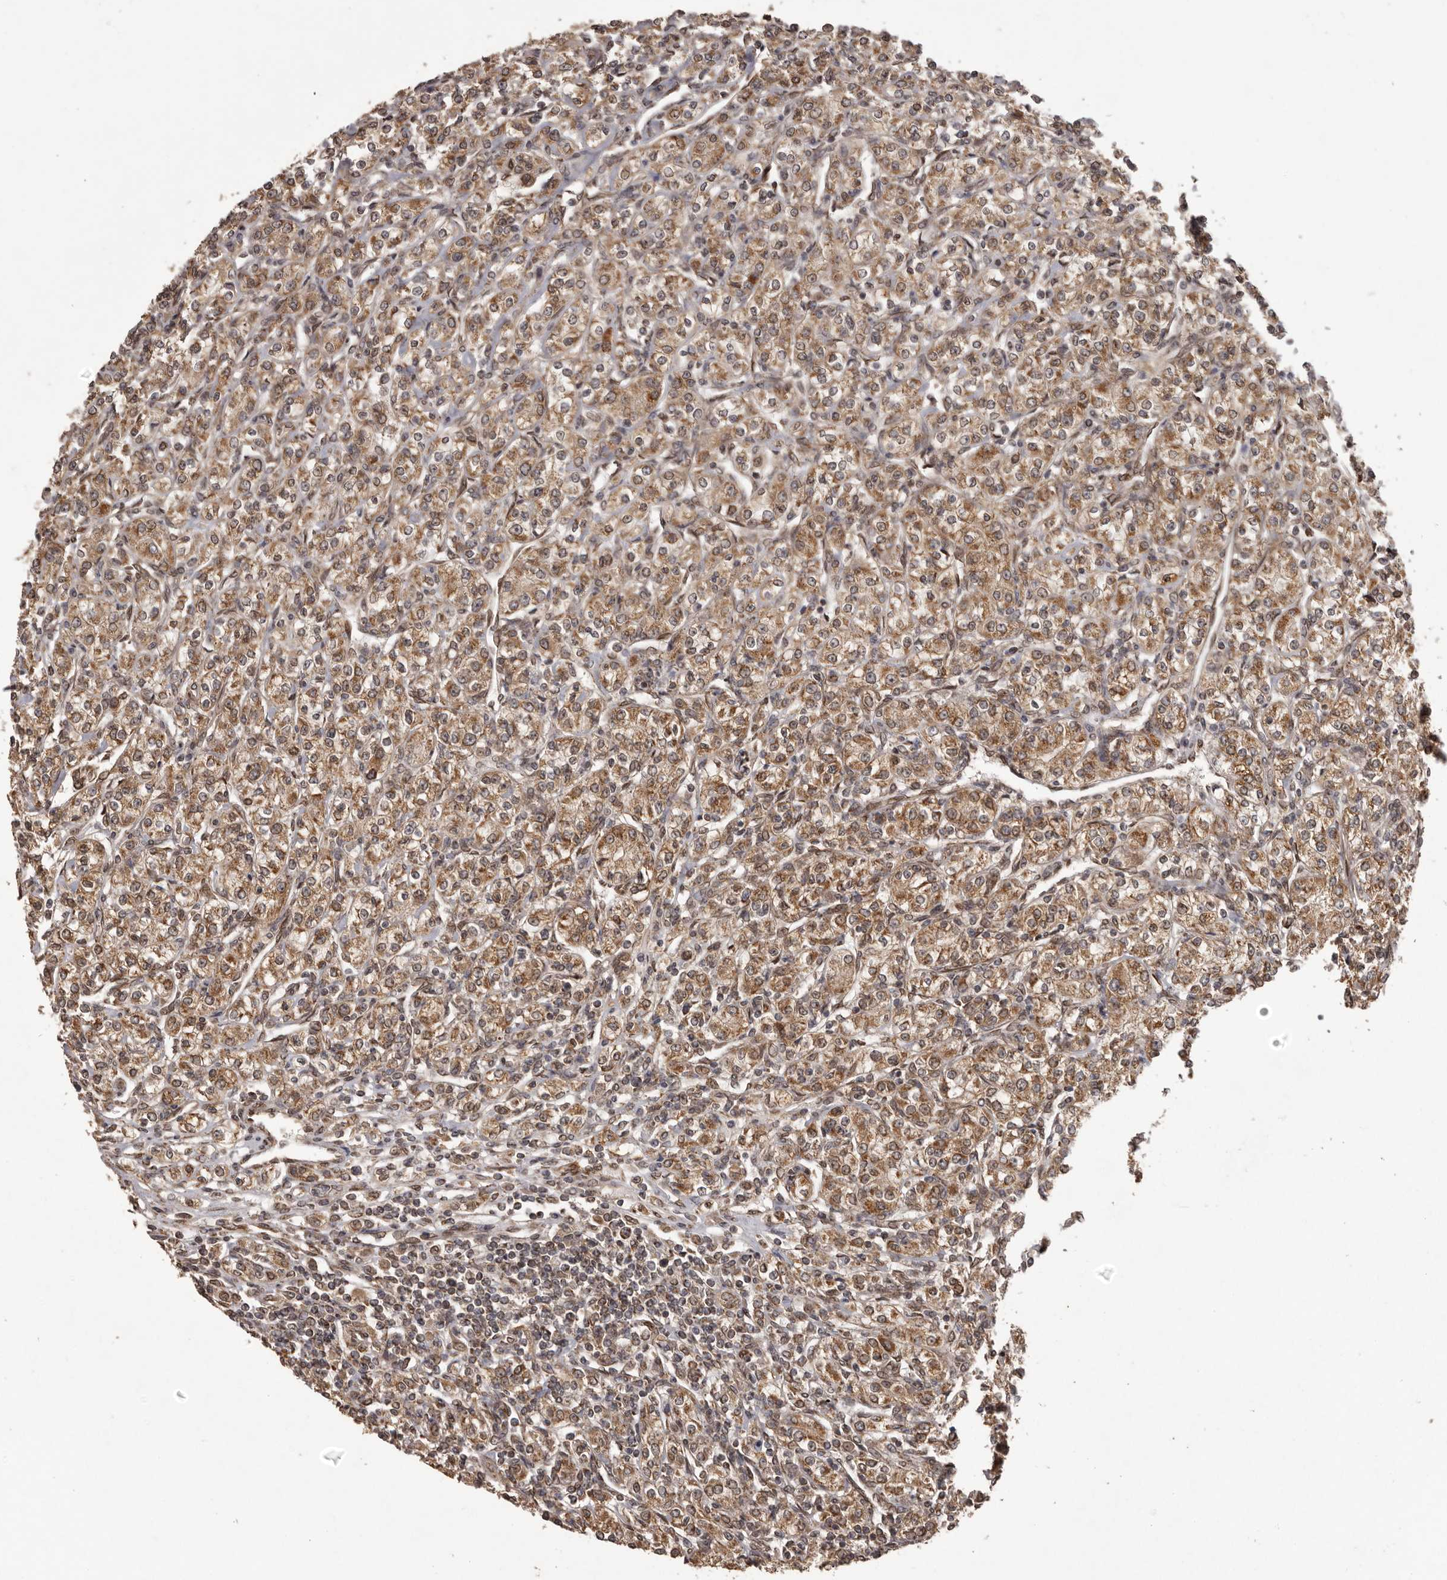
{"staining": {"intensity": "moderate", "quantity": ">75%", "location": "cytoplasmic/membranous"}, "tissue": "renal cancer", "cell_type": "Tumor cells", "image_type": "cancer", "snomed": [{"axis": "morphology", "description": "Adenocarcinoma, NOS"}, {"axis": "topography", "description": "Kidney"}], "caption": "The photomicrograph reveals immunohistochemical staining of renal cancer. There is moderate cytoplasmic/membranous positivity is present in approximately >75% of tumor cells.", "gene": "CHRM2", "patient": {"sex": "male", "age": 77}}